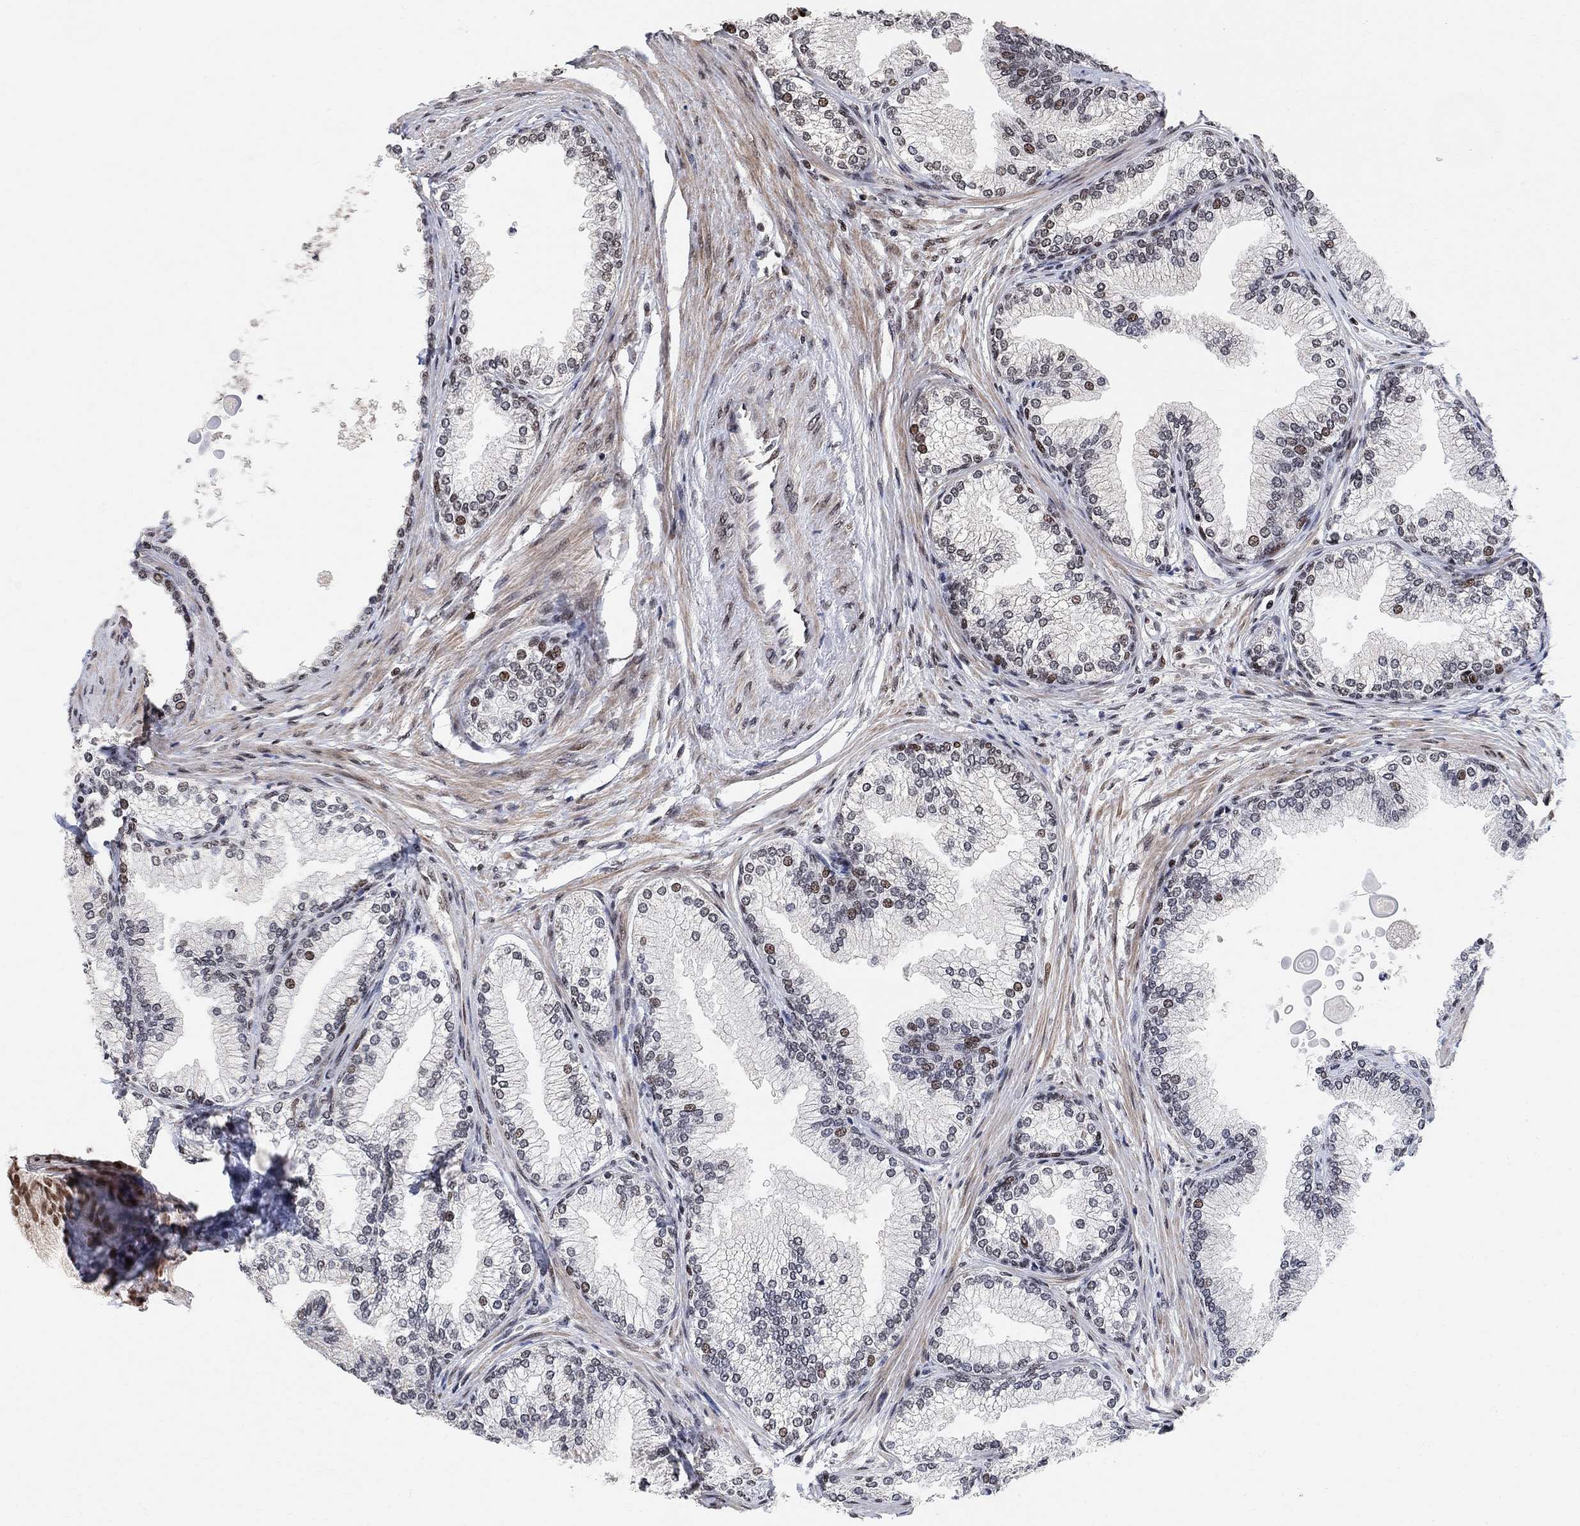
{"staining": {"intensity": "strong", "quantity": "25%-75%", "location": "nuclear"}, "tissue": "prostate", "cell_type": "Glandular cells", "image_type": "normal", "snomed": [{"axis": "morphology", "description": "Normal tissue, NOS"}, {"axis": "topography", "description": "Prostate"}], "caption": "Immunohistochemical staining of benign prostate displays 25%-75% levels of strong nuclear protein staining in approximately 25%-75% of glandular cells.", "gene": "E4F1", "patient": {"sex": "male", "age": 72}}